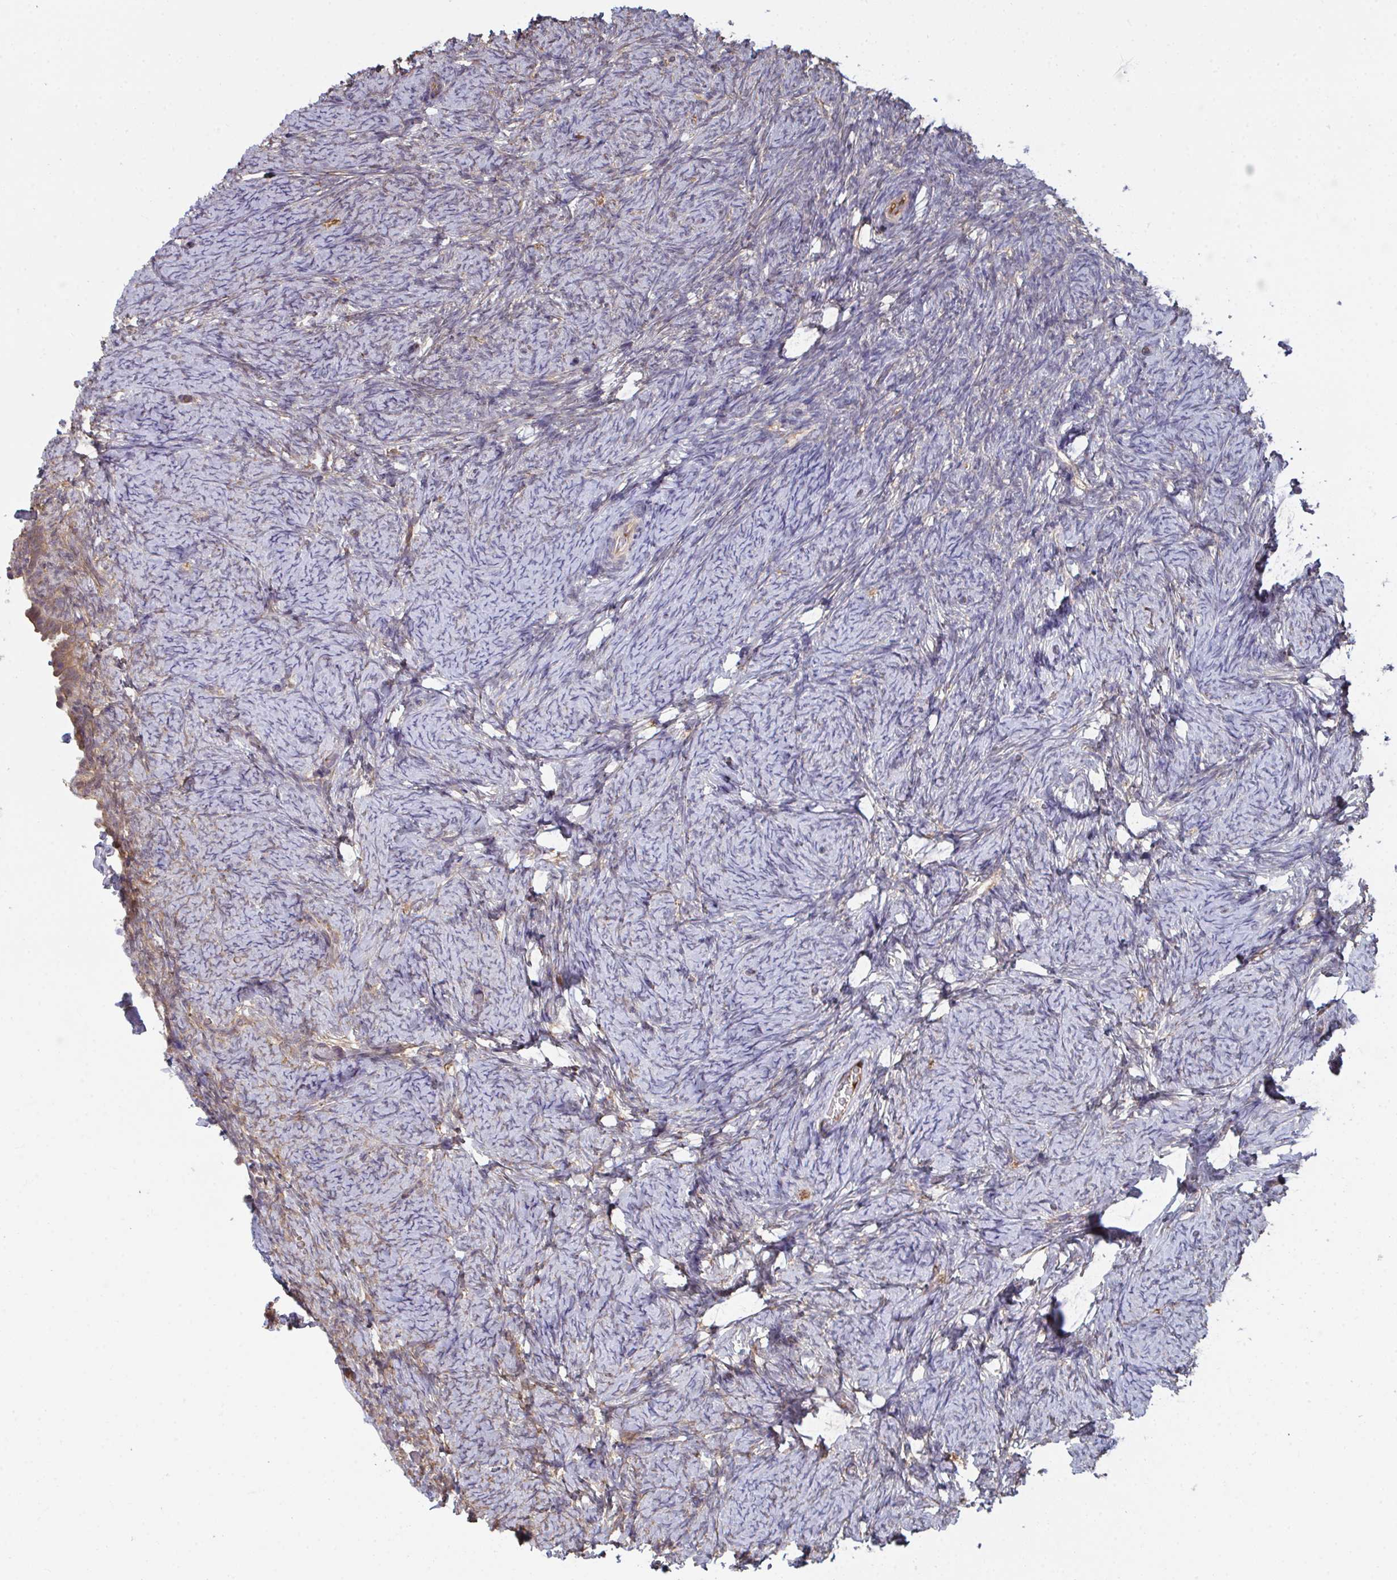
{"staining": {"intensity": "weak", "quantity": "25%-75%", "location": "cytoplasmic/membranous"}, "tissue": "ovary", "cell_type": "Ovarian stroma cells", "image_type": "normal", "snomed": [{"axis": "morphology", "description": "Normal tissue, NOS"}, {"axis": "topography", "description": "Ovary"}], "caption": "Immunohistochemistry of normal human ovary demonstrates low levels of weak cytoplasmic/membranous expression in about 25%-75% of ovarian stroma cells.", "gene": "TTC9C", "patient": {"sex": "female", "age": 34}}